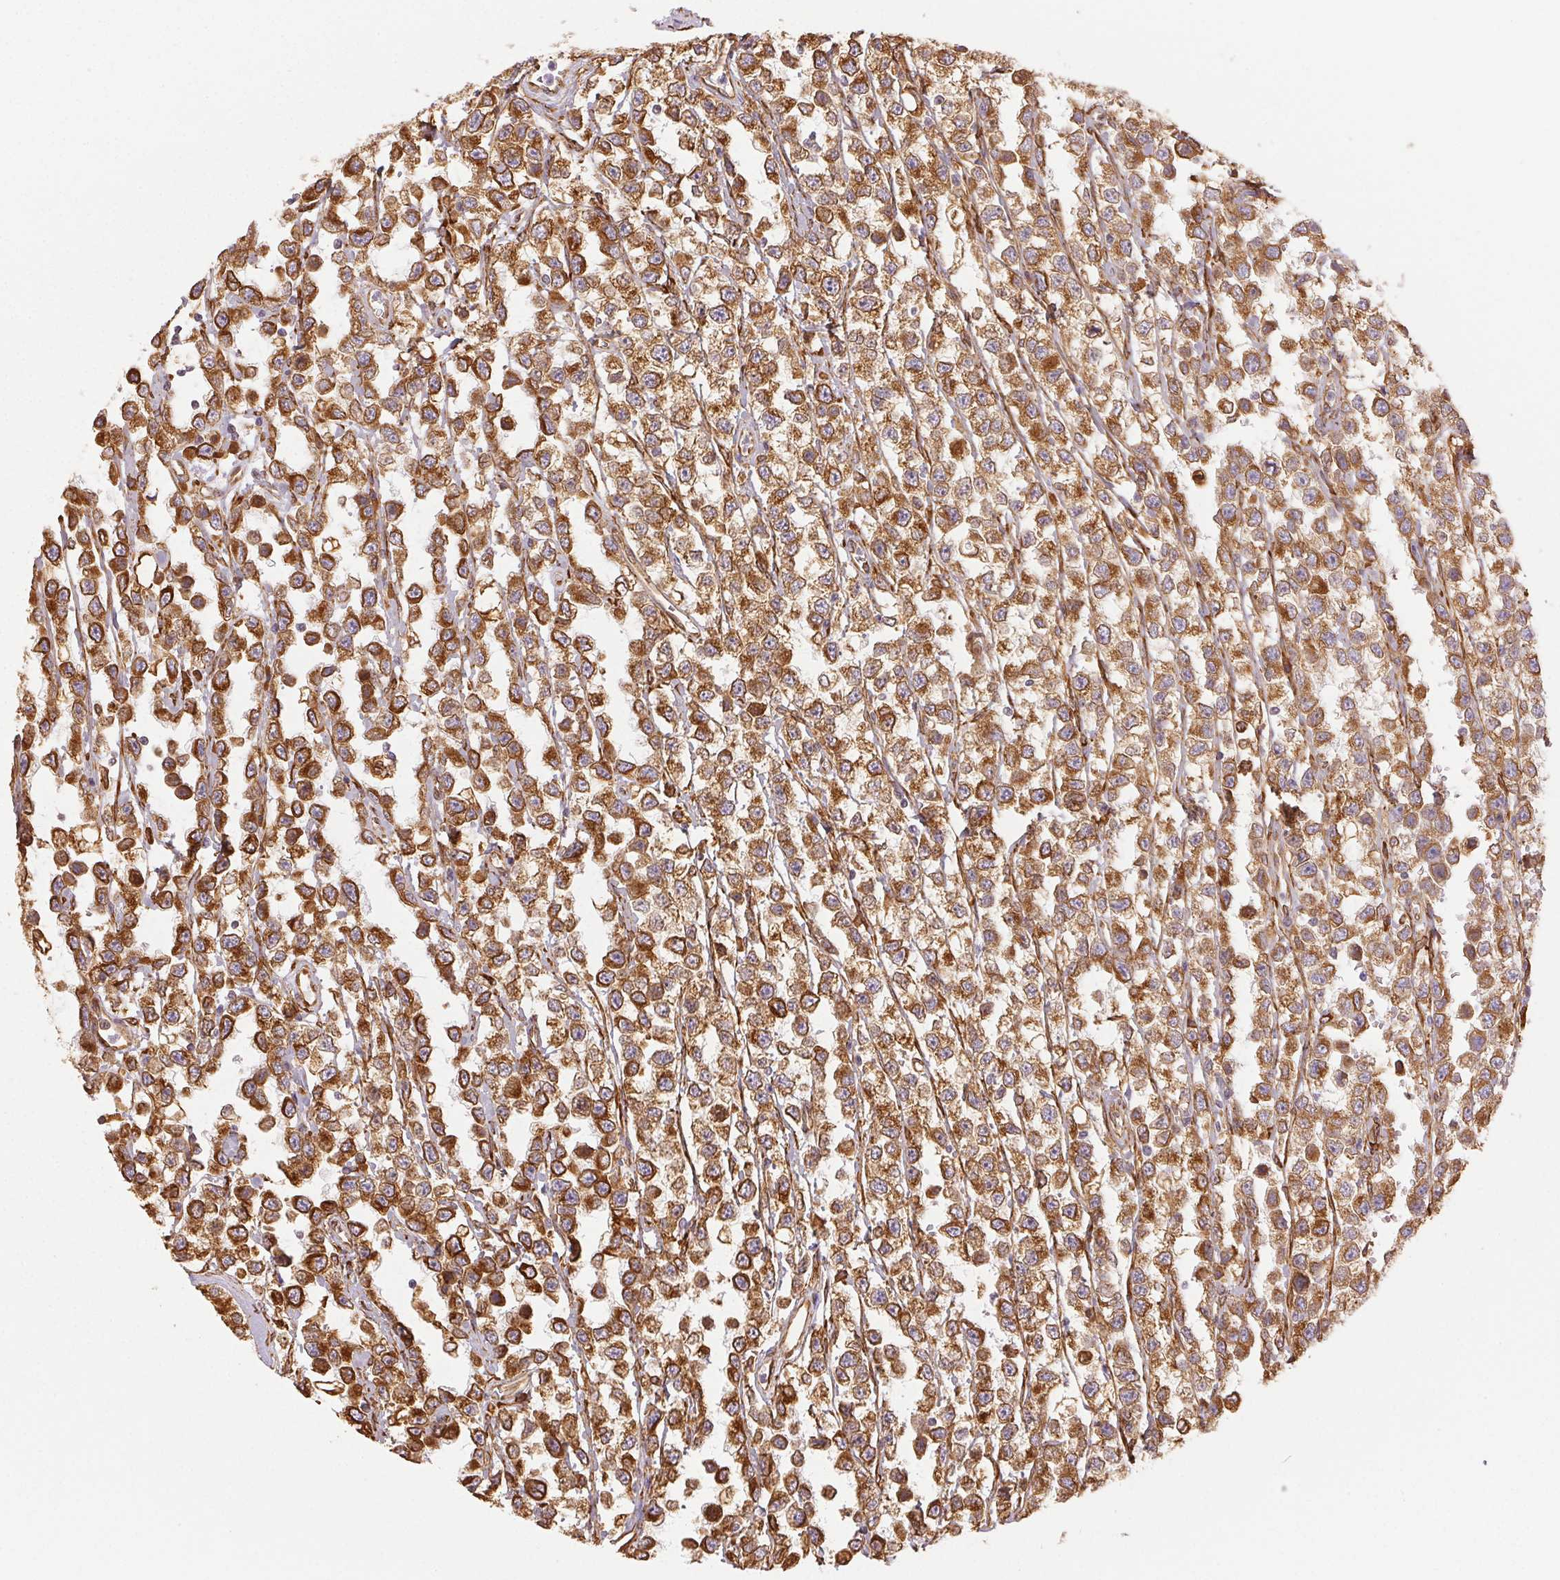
{"staining": {"intensity": "strong", "quantity": ">75%", "location": "cytoplasmic/membranous"}, "tissue": "testis cancer", "cell_type": "Tumor cells", "image_type": "cancer", "snomed": [{"axis": "morphology", "description": "Seminoma, NOS"}, {"axis": "topography", "description": "Testis"}], "caption": "DAB immunohistochemical staining of human testis cancer (seminoma) displays strong cytoplasmic/membranous protein positivity in approximately >75% of tumor cells.", "gene": "RCN3", "patient": {"sex": "male", "age": 34}}